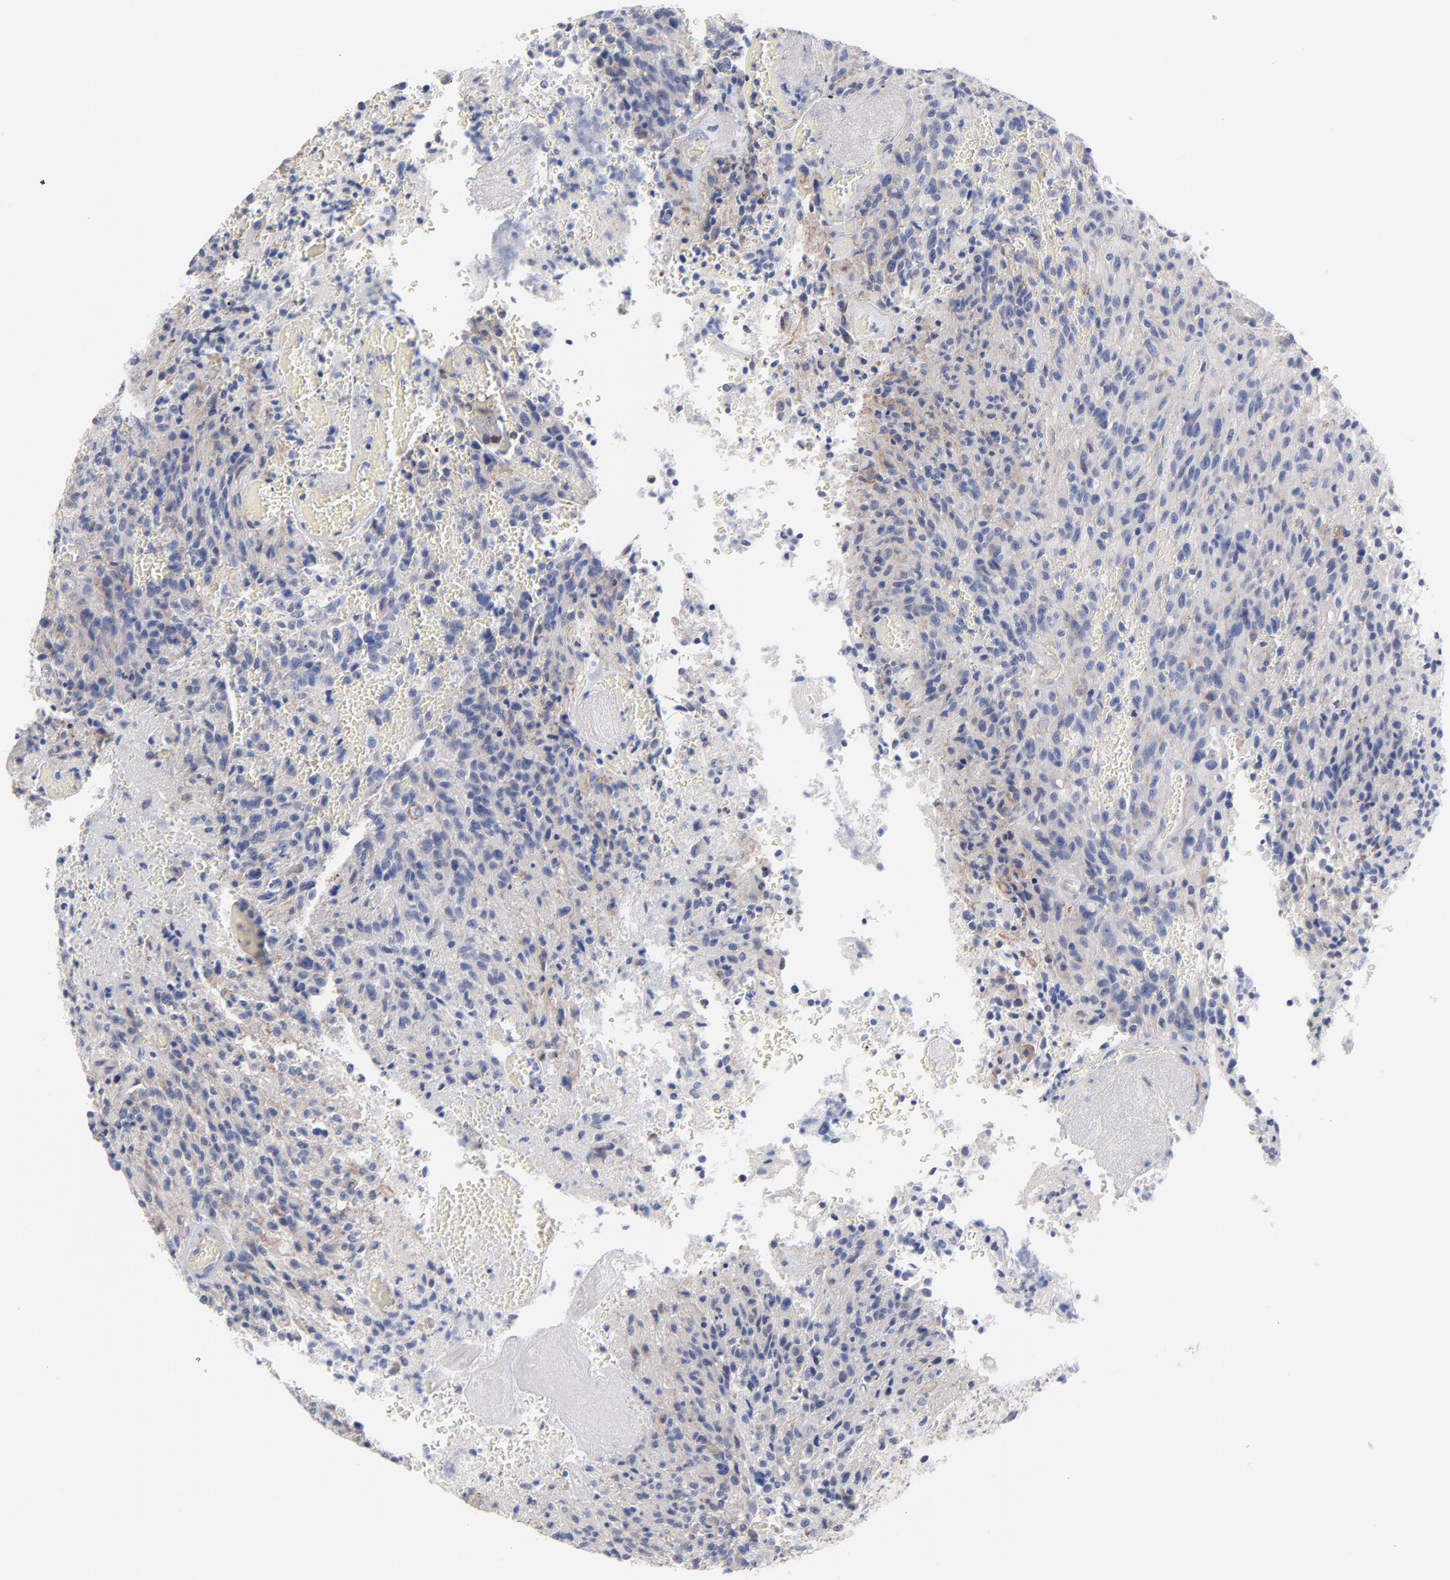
{"staining": {"intensity": "weak", "quantity": "25%-75%", "location": "cytoplasmic/membranous"}, "tissue": "glioma", "cell_type": "Tumor cells", "image_type": "cancer", "snomed": [{"axis": "morphology", "description": "Normal tissue, NOS"}, {"axis": "morphology", "description": "Glioma, malignant, High grade"}, {"axis": "topography", "description": "Cerebral cortex"}], "caption": "High-power microscopy captured an IHC photomicrograph of malignant glioma (high-grade), revealing weak cytoplasmic/membranous positivity in about 25%-75% of tumor cells.", "gene": "PDLIM2", "patient": {"sex": "male", "age": 56}}